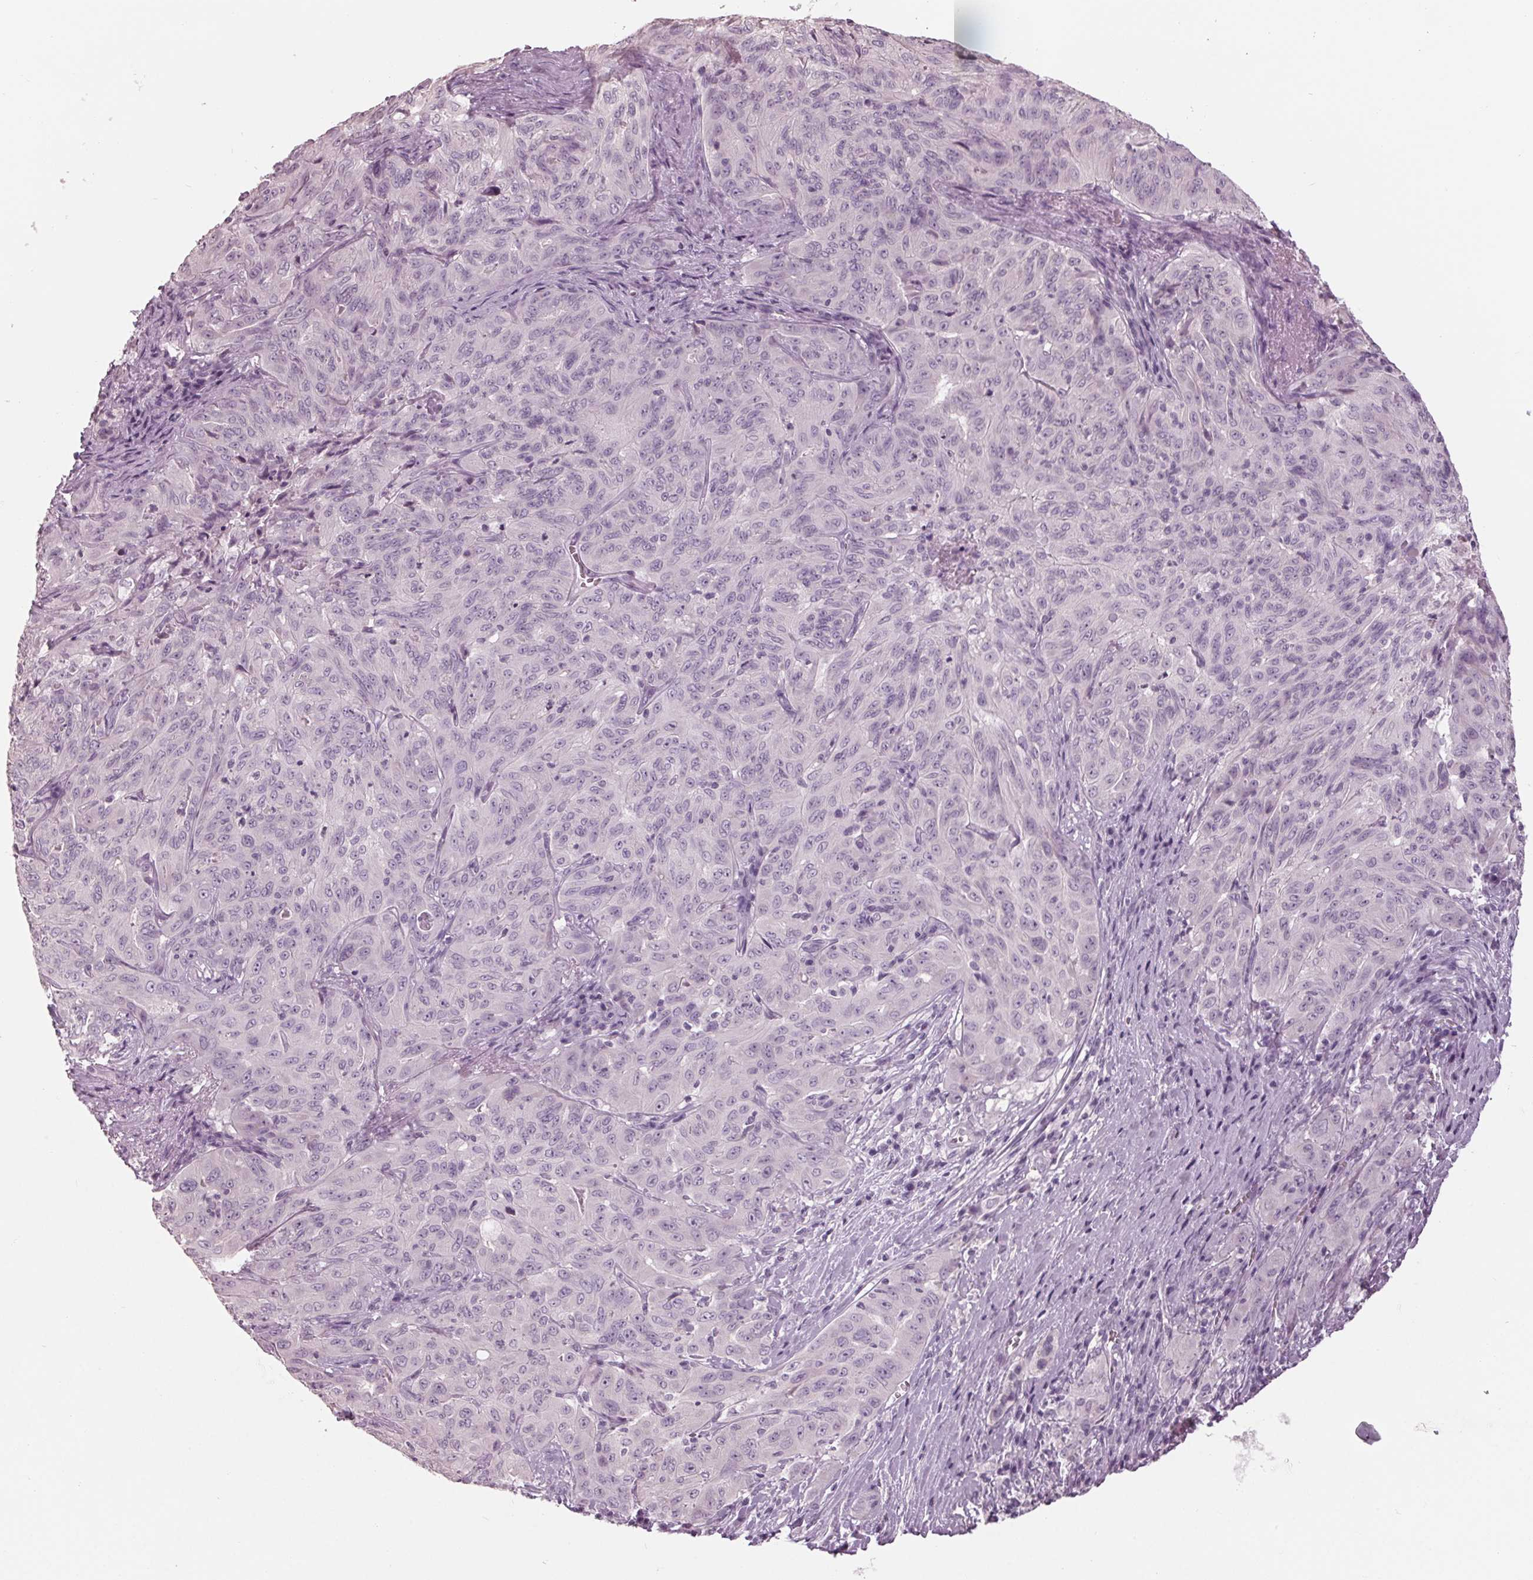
{"staining": {"intensity": "negative", "quantity": "none", "location": "none"}, "tissue": "pancreatic cancer", "cell_type": "Tumor cells", "image_type": "cancer", "snomed": [{"axis": "morphology", "description": "Adenocarcinoma, NOS"}, {"axis": "topography", "description": "Pancreas"}], "caption": "An immunohistochemistry (IHC) histopathology image of adenocarcinoma (pancreatic) is shown. There is no staining in tumor cells of adenocarcinoma (pancreatic).", "gene": "TNNC2", "patient": {"sex": "male", "age": 63}}